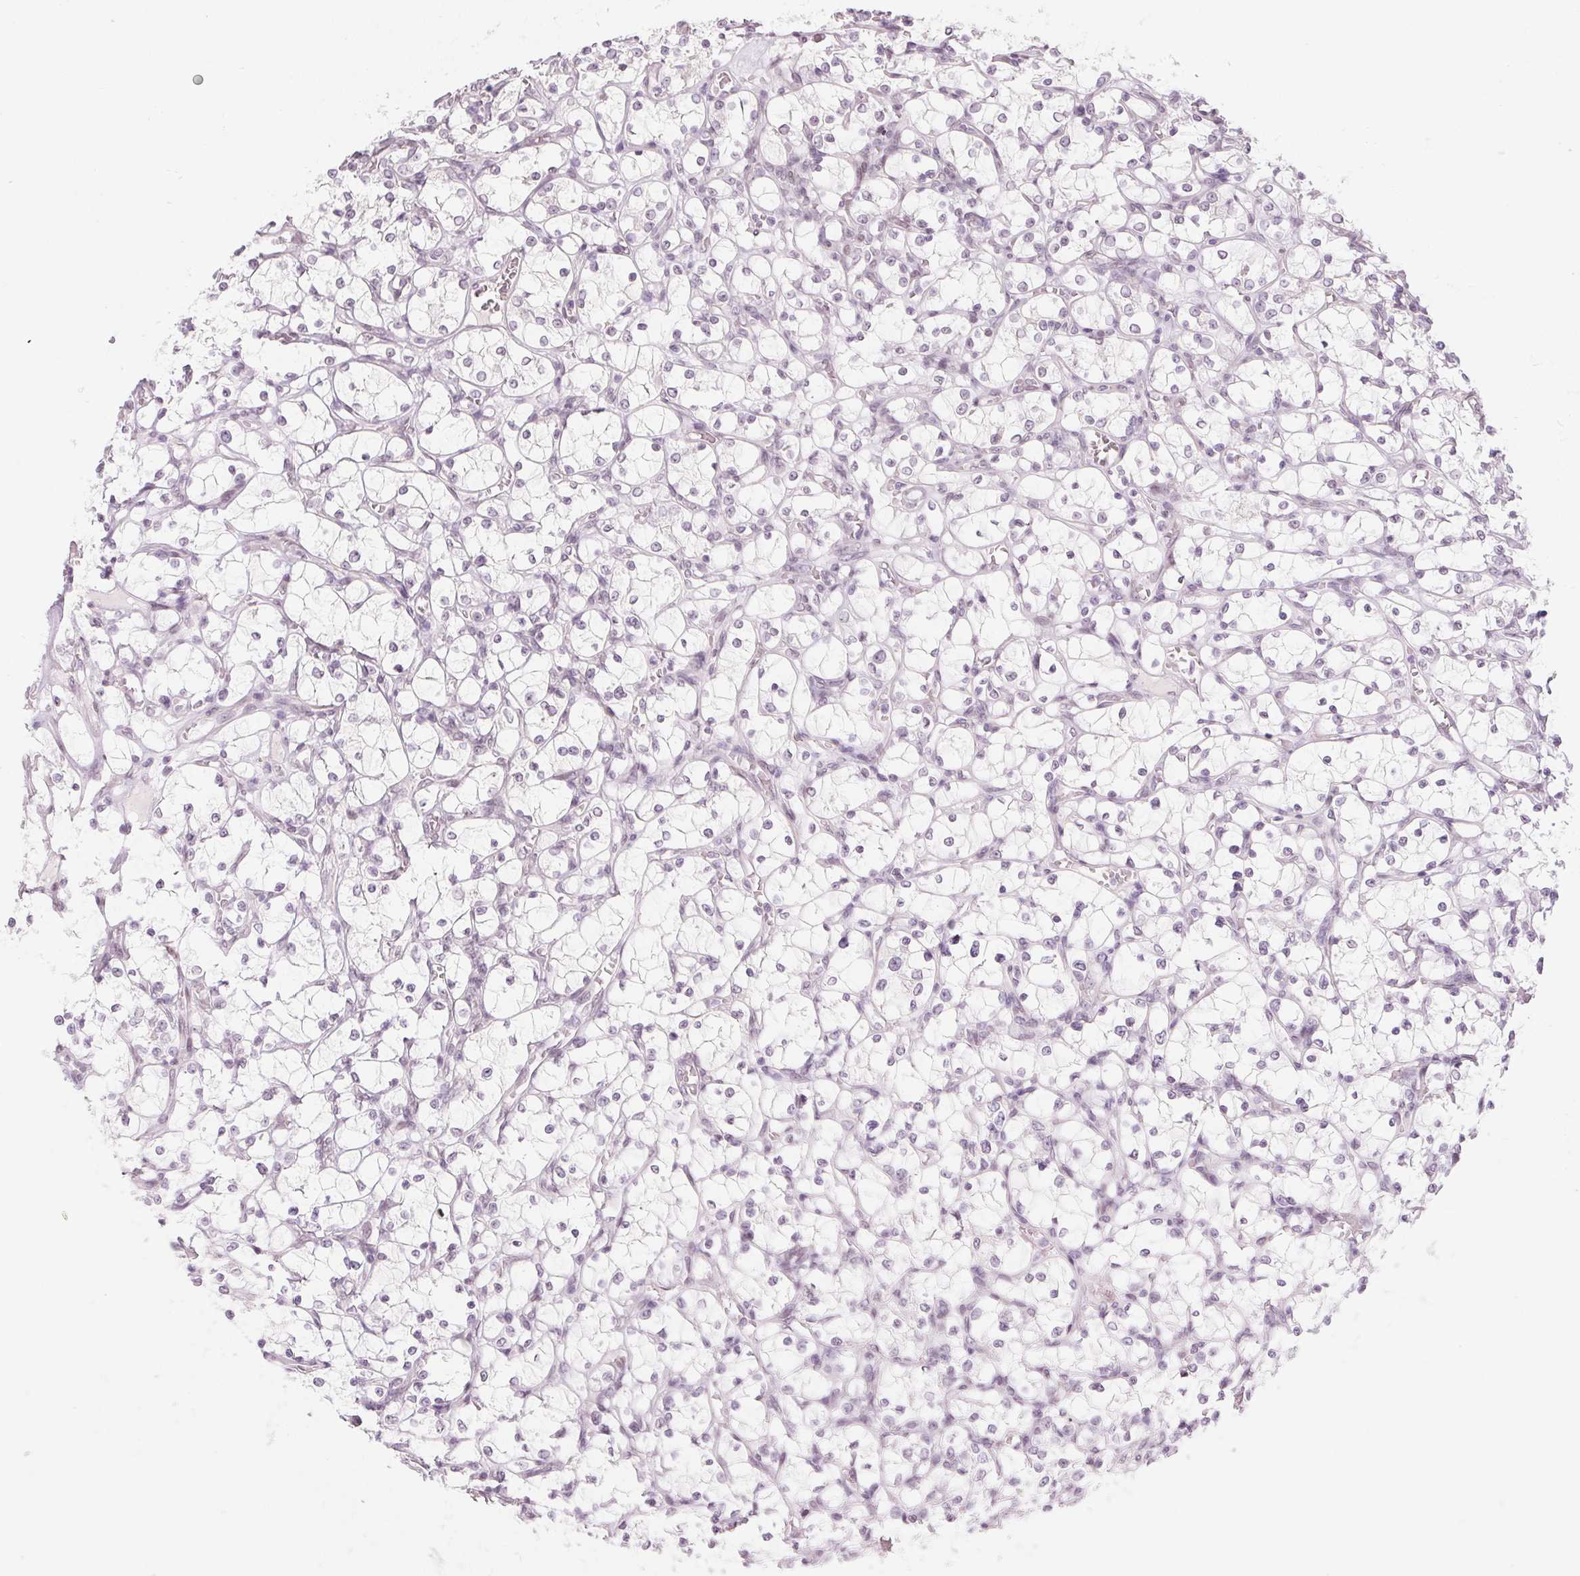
{"staining": {"intensity": "negative", "quantity": "none", "location": "none"}, "tissue": "renal cancer", "cell_type": "Tumor cells", "image_type": "cancer", "snomed": [{"axis": "morphology", "description": "Adenocarcinoma, NOS"}, {"axis": "topography", "description": "Kidney"}], "caption": "IHC photomicrograph of renal cancer stained for a protein (brown), which shows no expression in tumor cells.", "gene": "KCNQ2", "patient": {"sex": "female", "age": 69}}